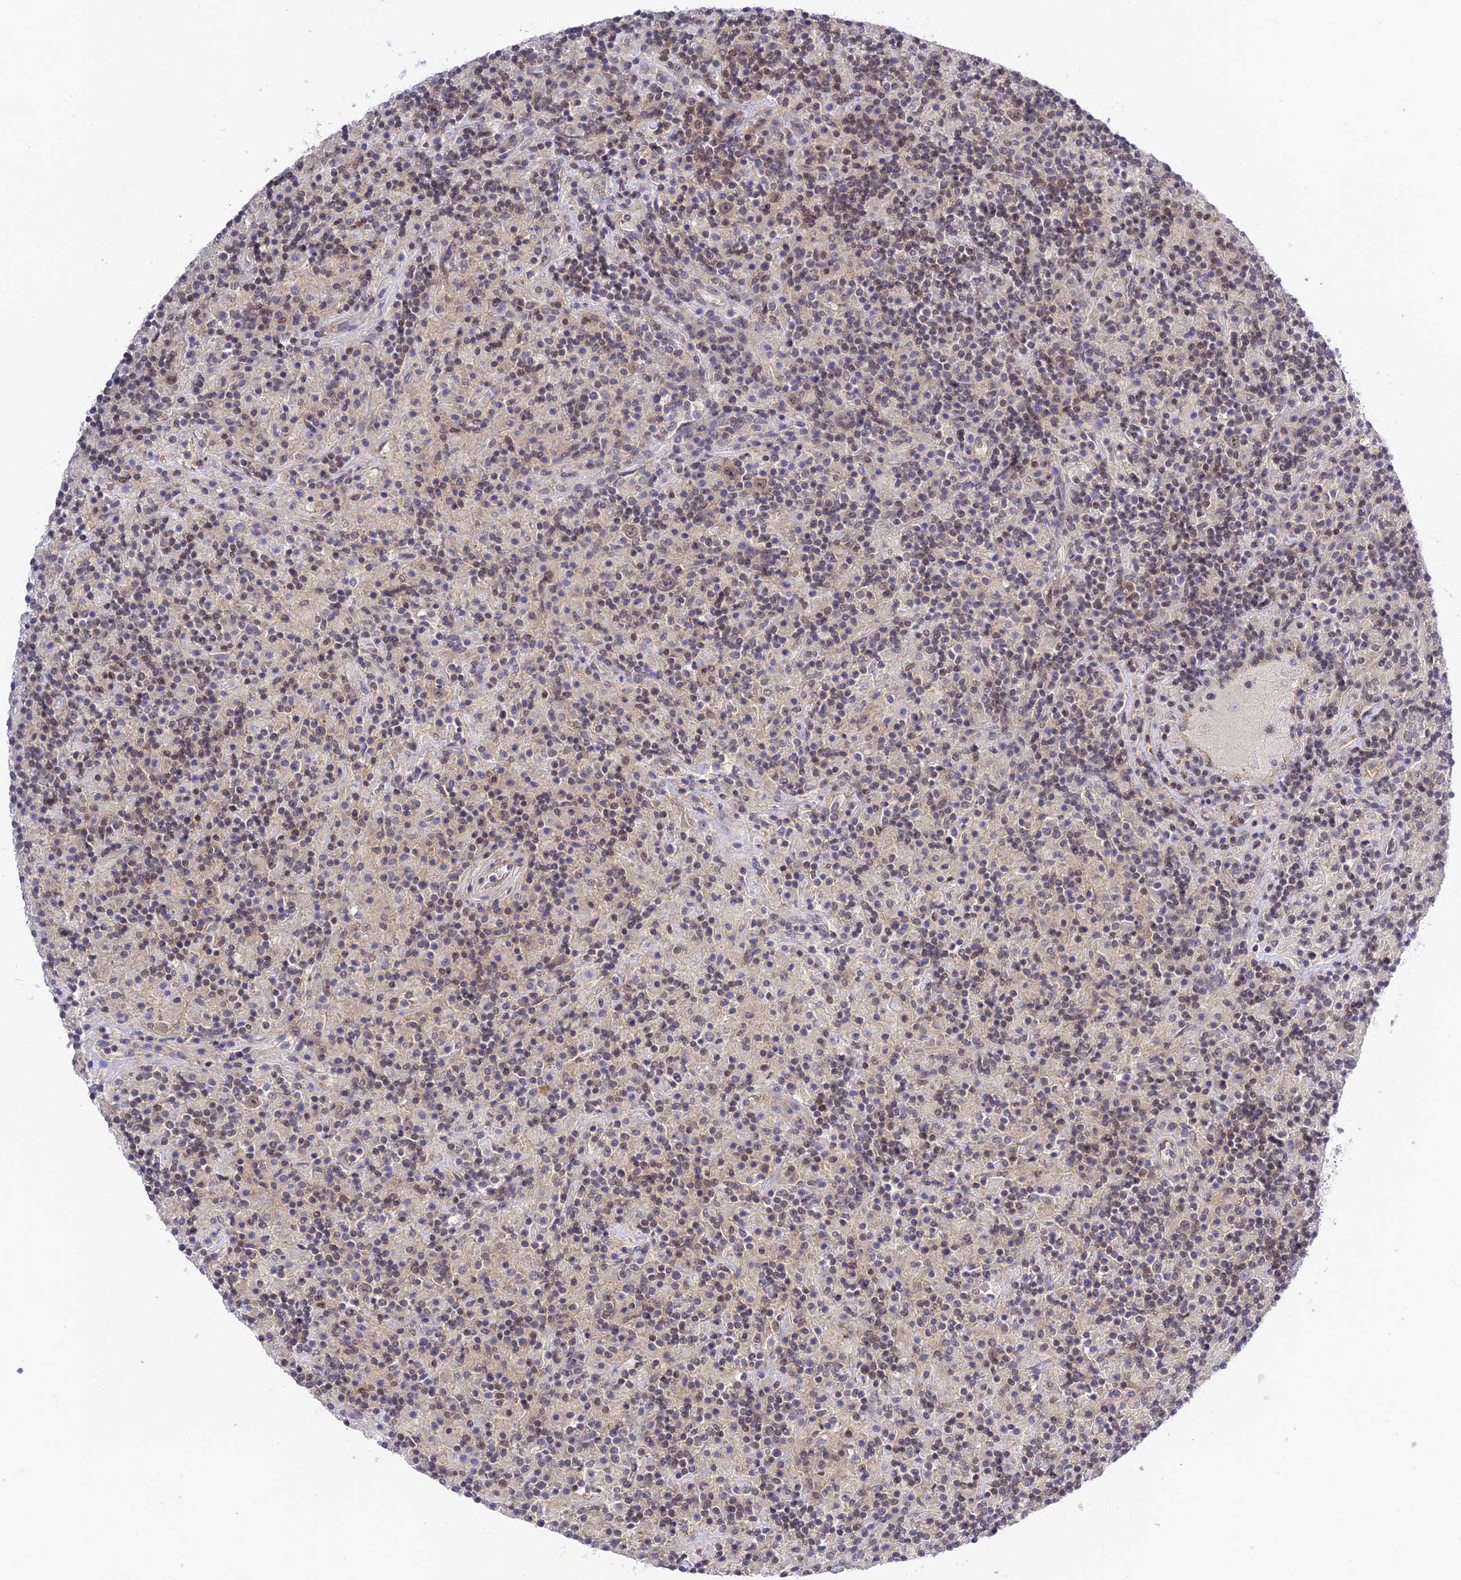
{"staining": {"intensity": "weak", "quantity": "25%-75%", "location": "nuclear"}, "tissue": "lymphoma", "cell_type": "Tumor cells", "image_type": "cancer", "snomed": [{"axis": "morphology", "description": "Hodgkin's disease, NOS"}, {"axis": "topography", "description": "Lymph node"}], "caption": "Protein expression analysis of lymphoma reveals weak nuclear expression in approximately 25%-75% of tumor cells.", "gene": "TCEA1", "patient": {"sex": "male", "age": 70}}